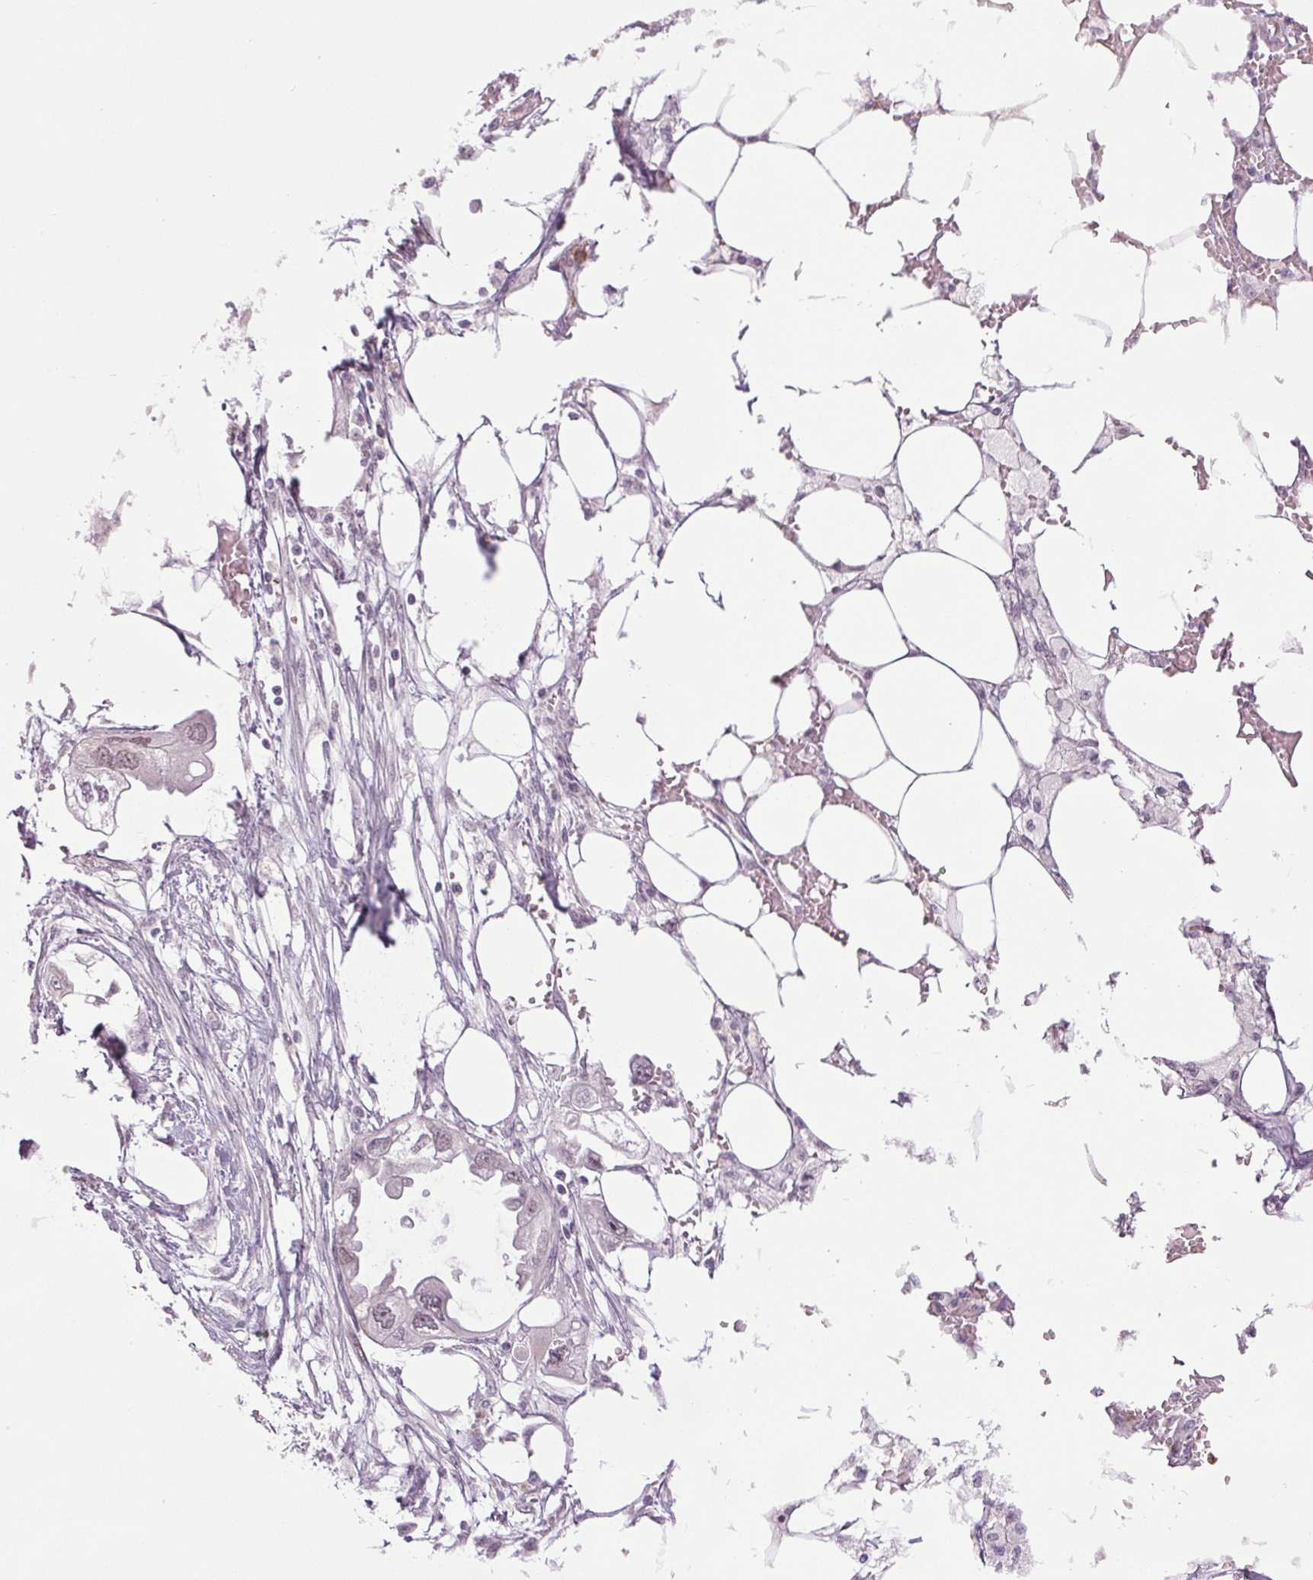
{"staining": {"intensity": "negative", "quantity": "none", "location": "none"}, "tissue": "endometrial cancer", "cell_type": "Tumor cells", "image_type": "cancer", "snomed": [{"axis": "morphology", "description": "Adenocarcinoma, NOS"}, {"axis": "morphology", "description": "Adenocarcinoma, metastatic, NOS"}, {"axis": "topography", "description": "Adipose tissue"}, {"axis": "topography", "description": "Endometrium"}], "caption": "This is a photomicrograph of IHC staining of adenocarcinoma (endometrial), which shows no staining in tumor cells.", "gene": "SMIM6", "patient": {"sex": "female", "age": 67}}